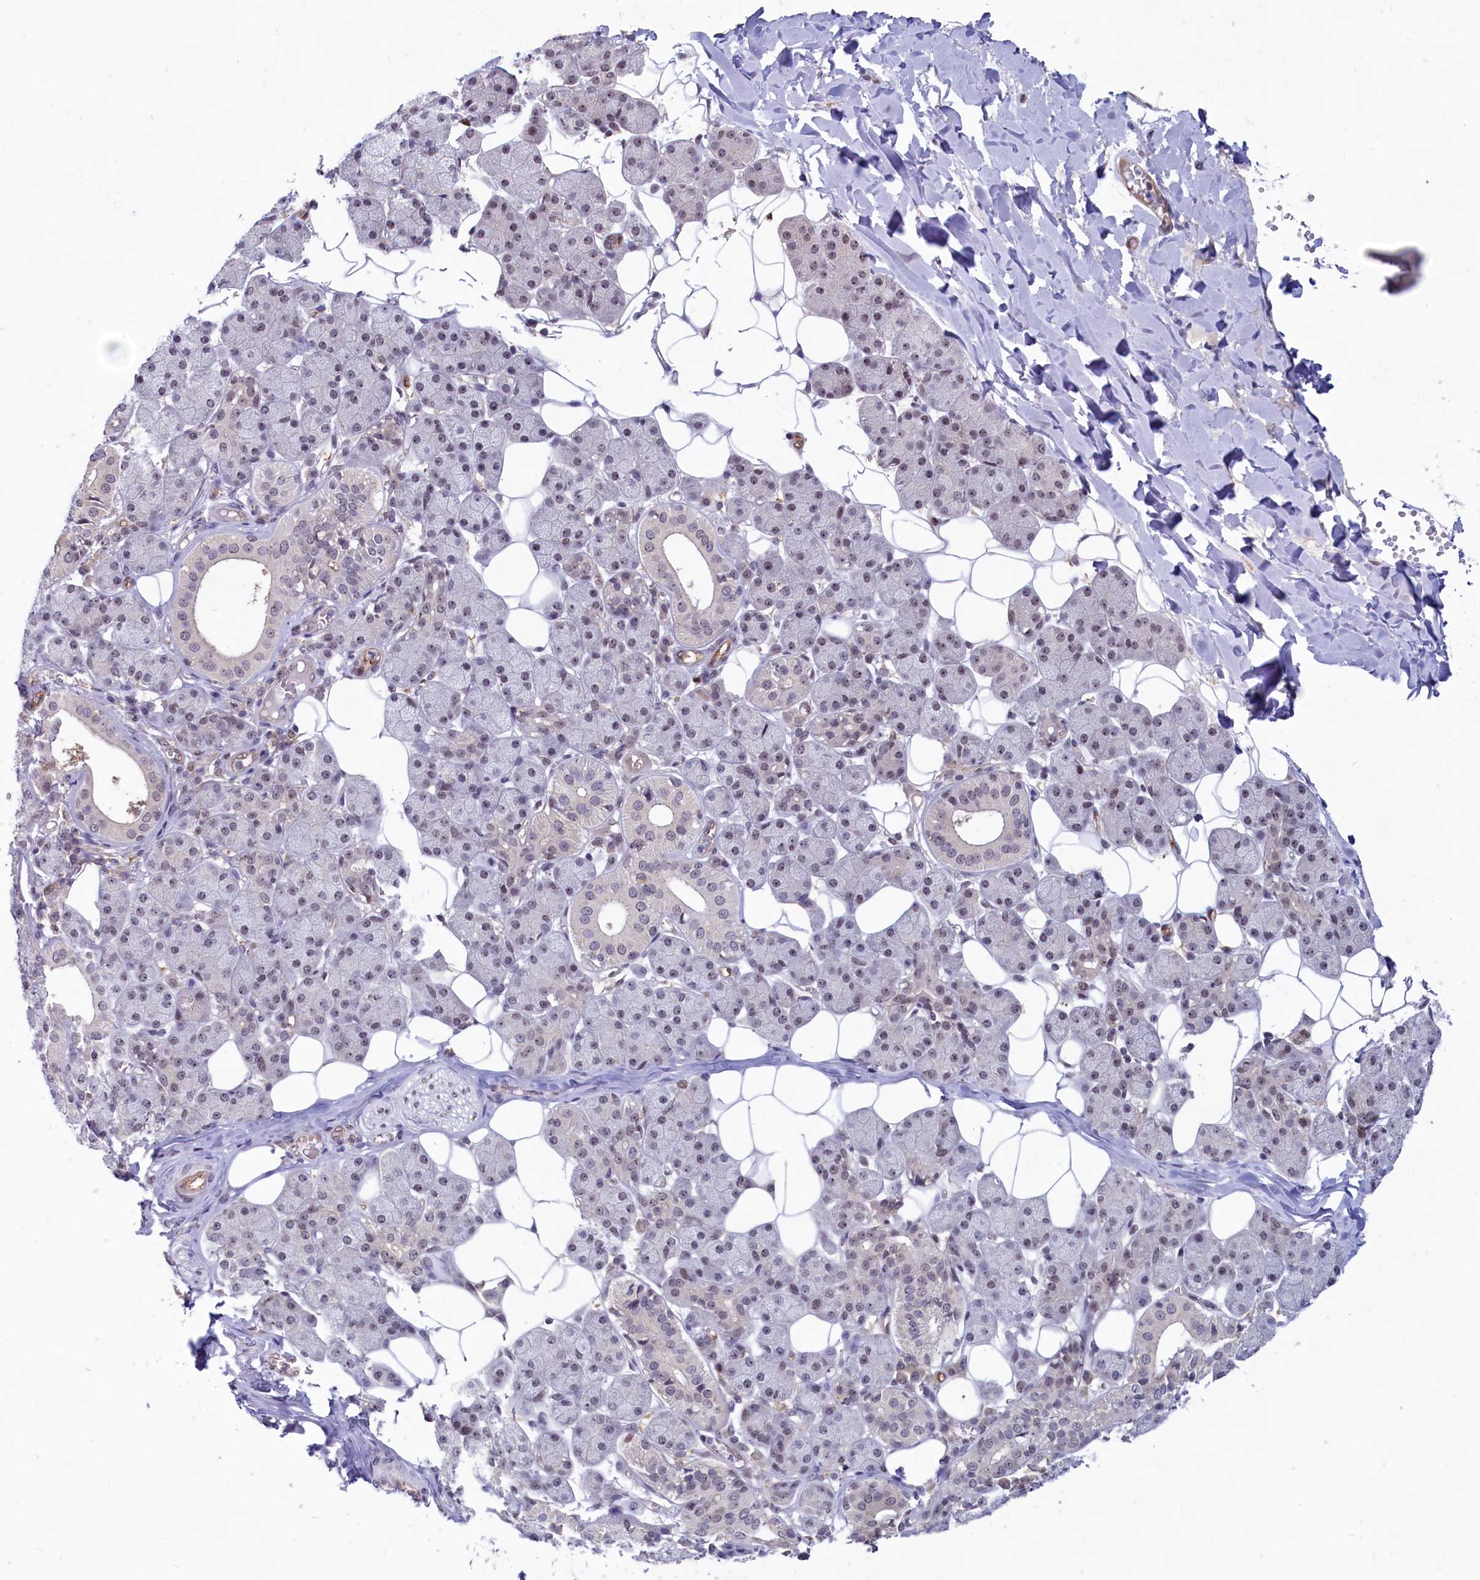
{"staining": {"intensity": "moderate", "quantity": "<25%", "location": "nuclear"}, "tissue": "salivary gland", "cell_type": "Glandular cells", "image_type": "normal", "snomed": [{"axis": "morphology", "description": "Normal tissue, NOS"}, {"axis": "topography", "description": "Salivary gland"}], "caption": "Immunohistochemical staining of unremarkable salivary gland displays <25% levels of moderate nuclear protein expression in about <25% of glandular cells.", "gene": "C1D", "patient": {"sex": "female", "age": 33}}